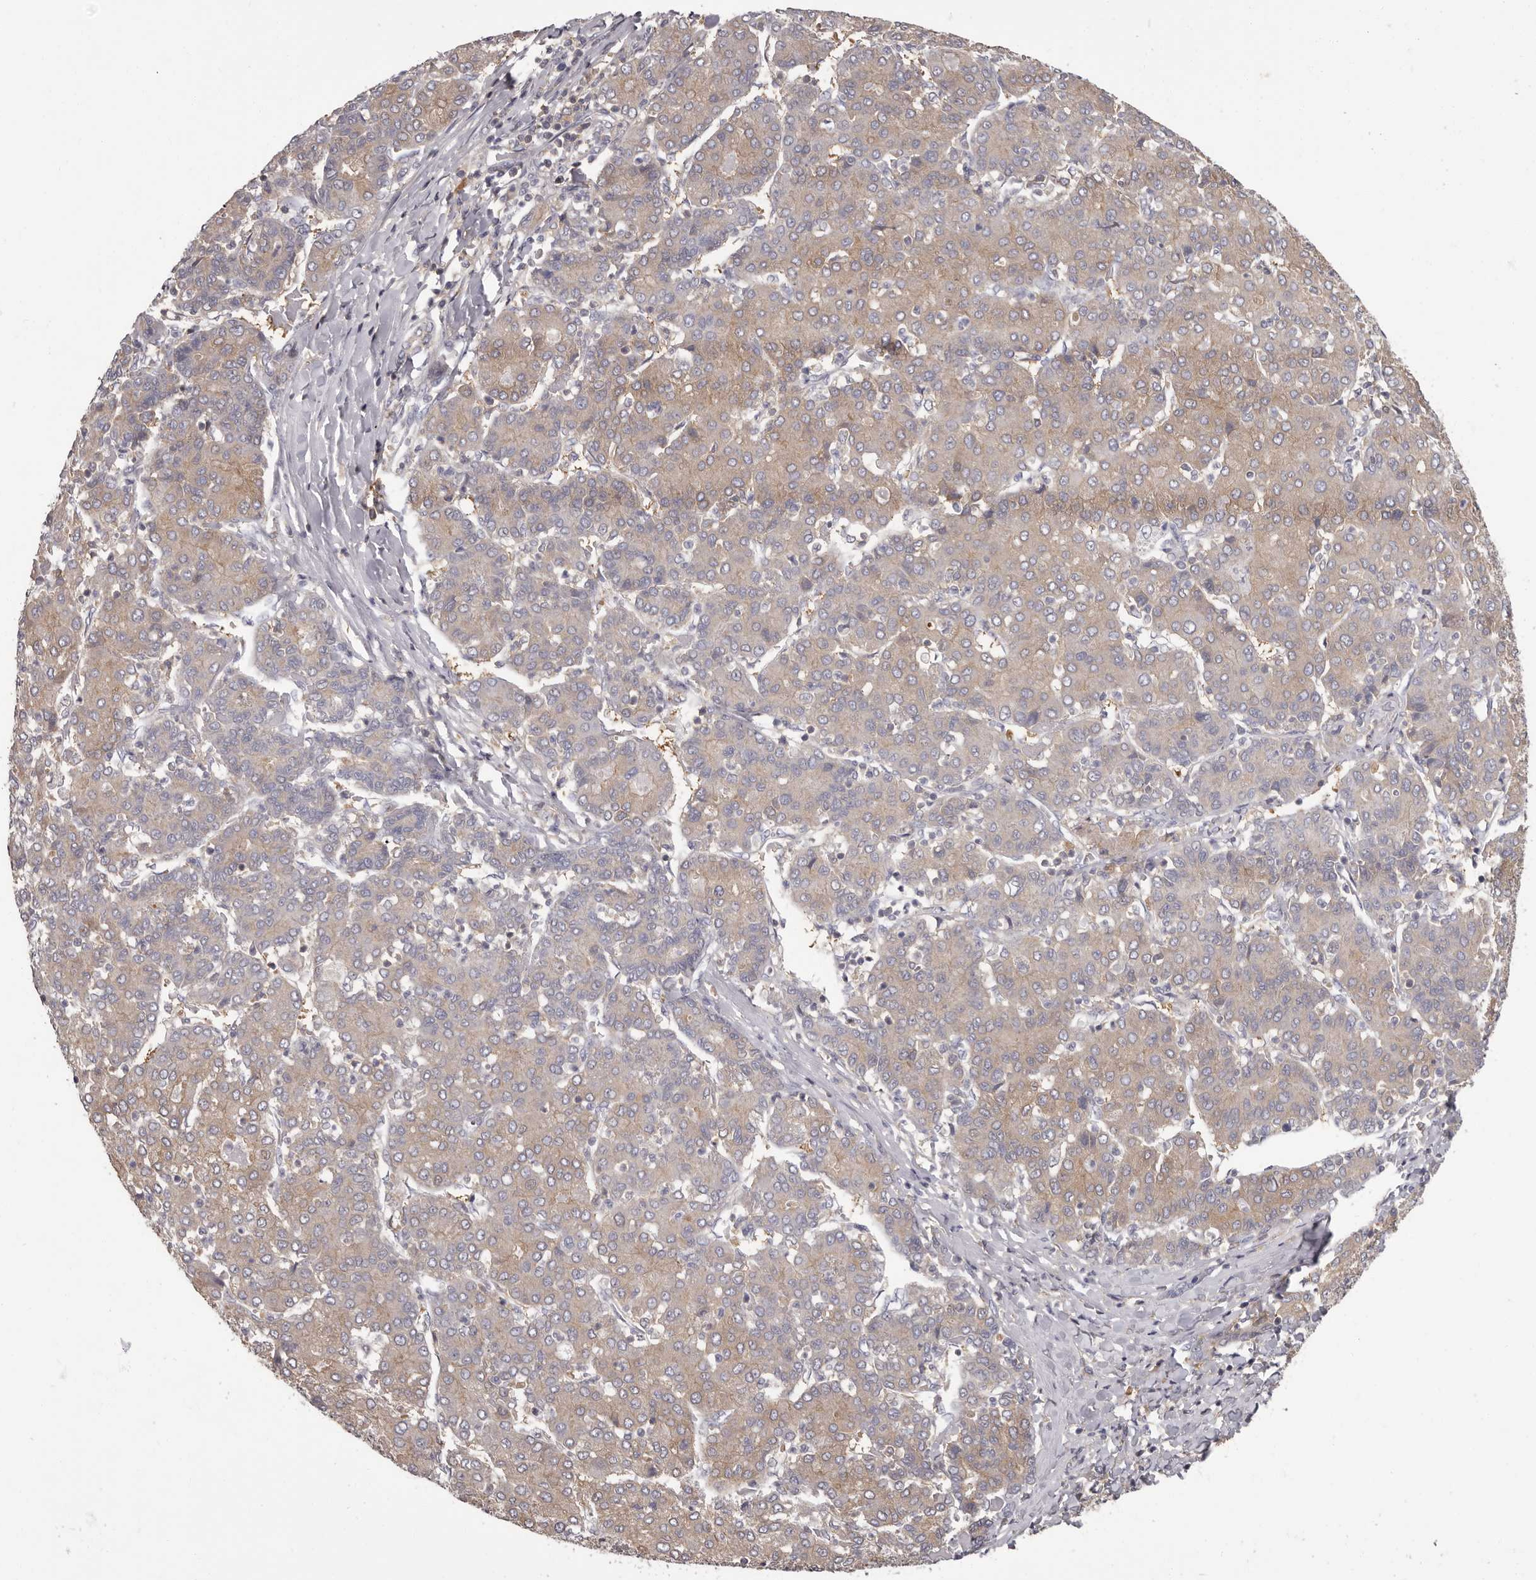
{"staining": {"intensity": "weak", "quantity": "25%-75%", "location": "cytoplasmic/membranous"}, "tissue": "liver cancer", "cell_type": "Tumor cells", "image_type": "cancer", "snomed": [{"axis": "morphology", "description": "Carcinoma, Hepatocellular, NOS"}, {"axis": "topography", "description": "Liver"}], "caption": "Liver cancer (hepatocellular carcinoma) stained for a protein (brown) exhibits weak cytoplasmic/membranous positive staining in about 25%-75% of tumor cells.", "gene": "APEH", "patient": {"sex": "male", "age": 65}}